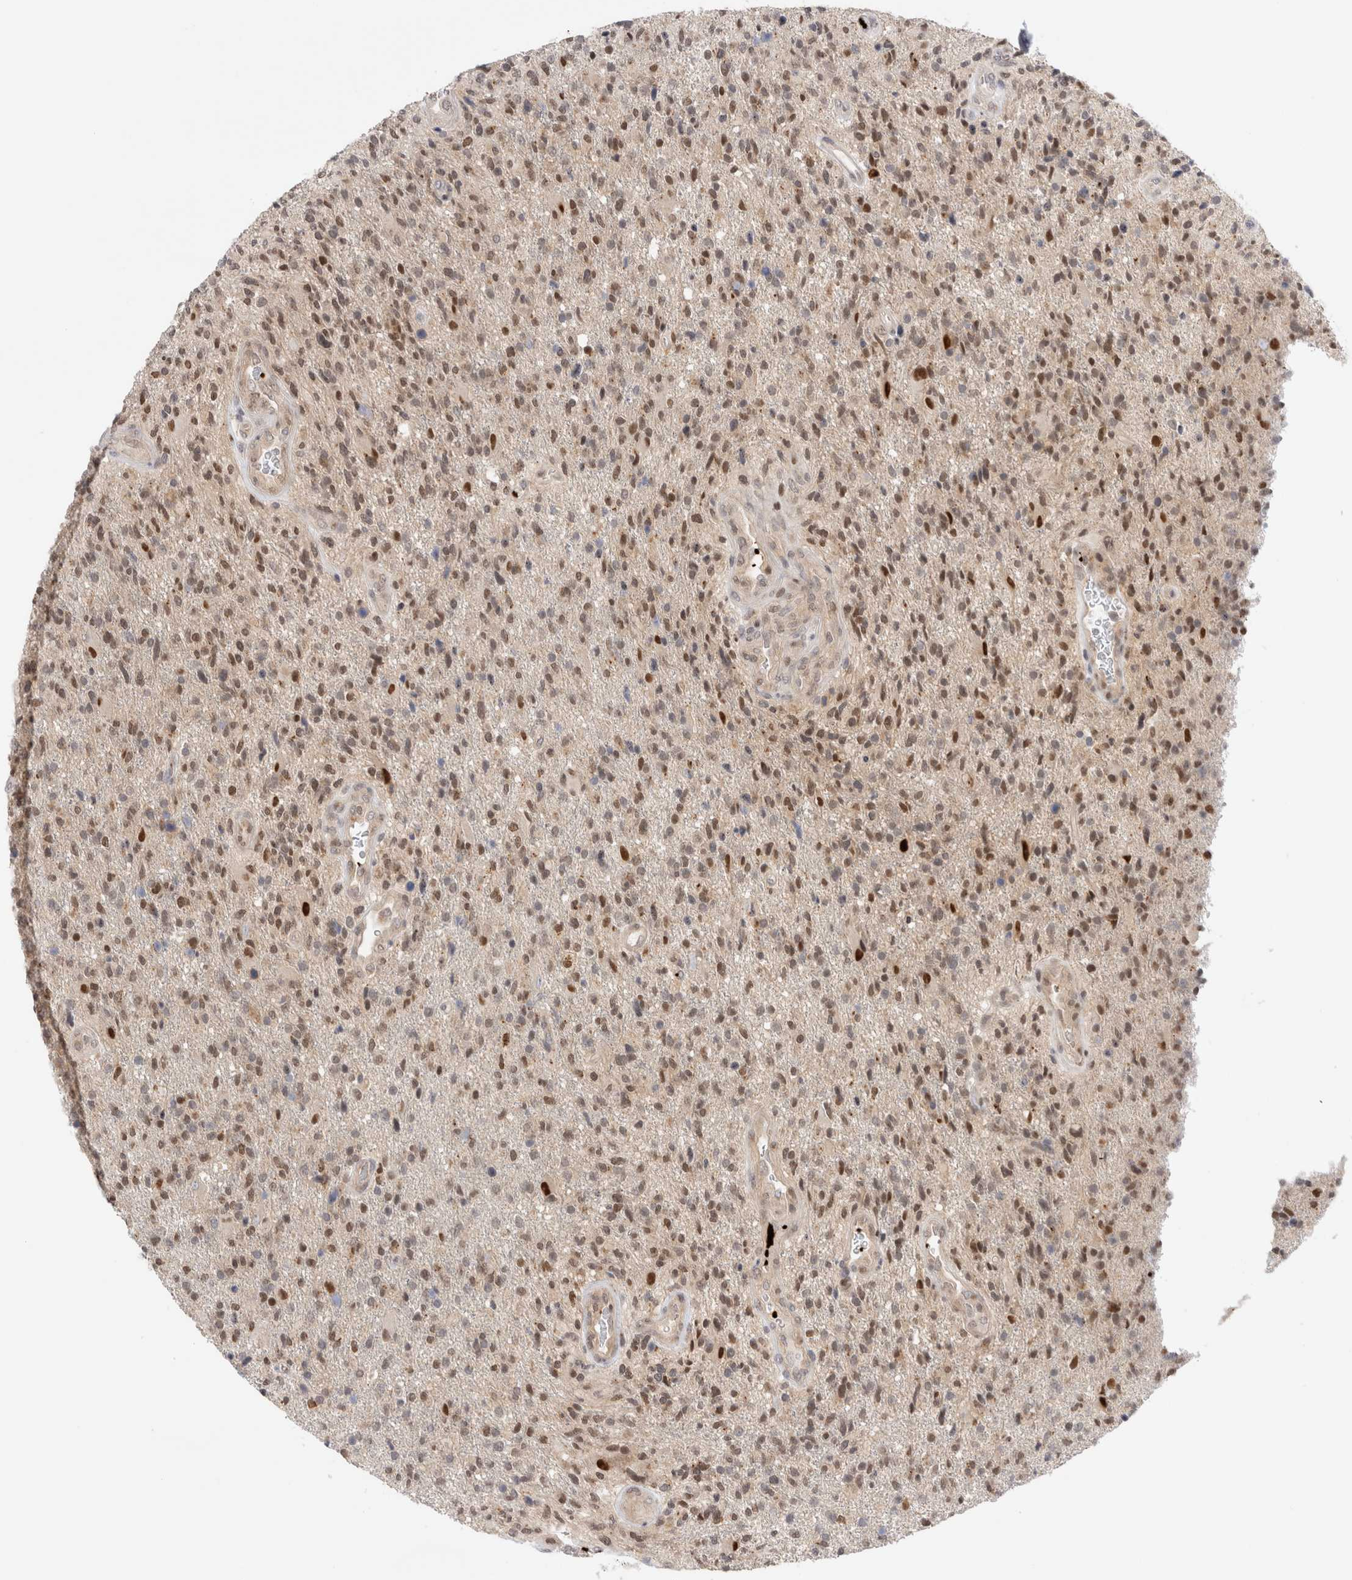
{"staining": {"intensity": "moderate", "quantity": "25%-75%", "location": "nuclear"}, "tissue": "glioma", "cell_type": "Tumor cells", "image_type": "cancer", "snomed": [{"axis": "morphology", "description": "Glioma, malignant, High grade"}, {"axis": "topography", "description": "Brain"}], "caption": "Moderate nuclear expression for a protein is present in approximately 25%-75% of tumor cells of glioma using IHC.", "gene": "VPS28", "patient": {"sex": "male", "age": 72}}